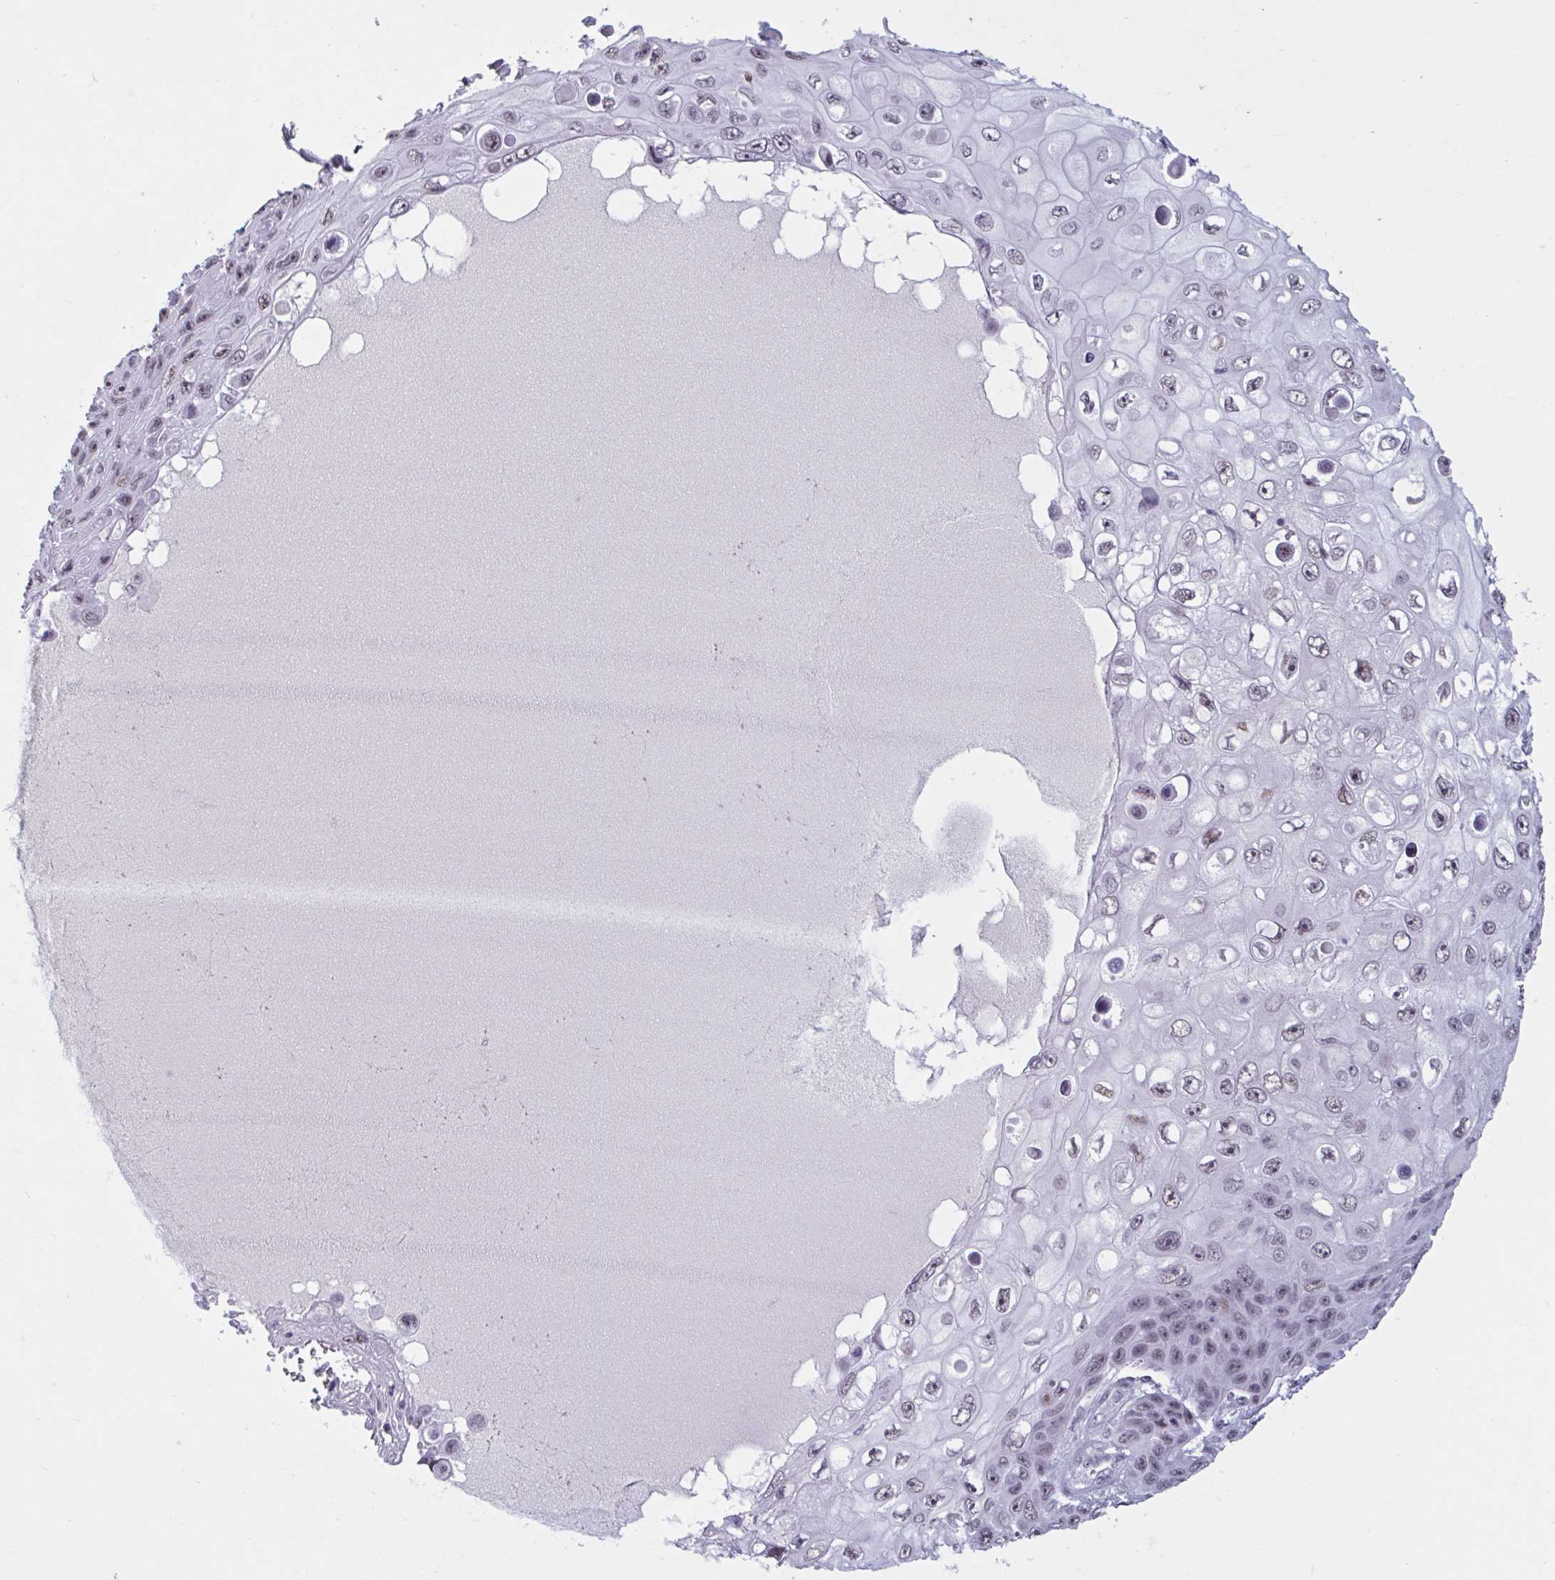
{"staining": {"intensity": "weak", "quantity": "25%-75%", "location": "nuclear"}, "tissue": "skin cancer", "cell_type": "Tumor cells", "image_type": "cancer", "snomed": [{"axis": "morphology", "description": "Squamous cell carcinoma, NOS"}, {"axis": "topography", "description": "Skin"}], "caption": "Immunohistochemistry of skin cancer displays low levels of weak nuclear expression in about 25%-75% of tumor cells.", "gene": "HSD17B6", "patient": {"sex": "male", "age": 82}}